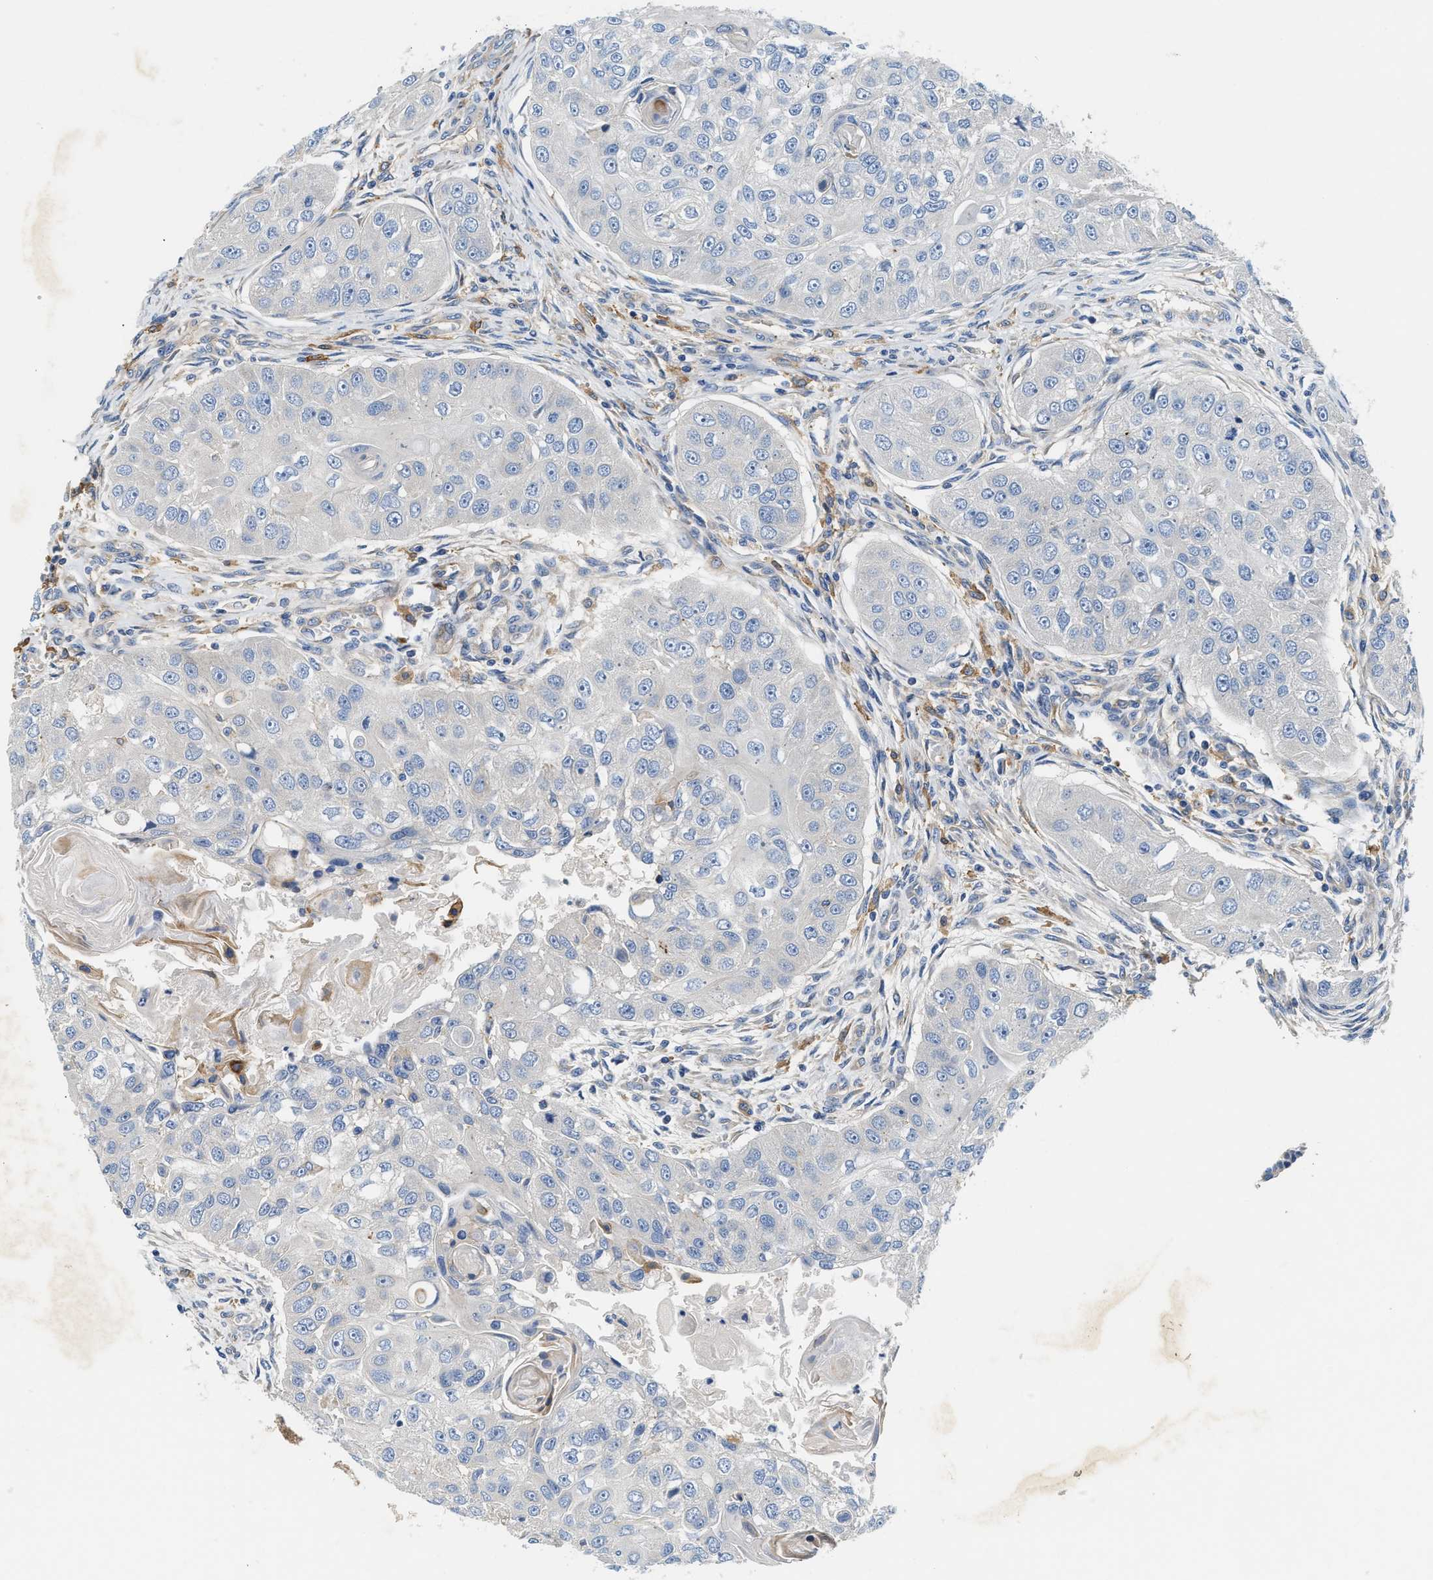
{"staining": {"intensity": "negative", "quantity": "none", "location": "none"}, "tissue": "head and neck cancer", "cell_type": "Tumor cells", "image_type": "cancer", "snomed": [{"axis": "morphology", "description": "Normal tissue, NOS"}, {"axis": "morphology", "description": "Squamous cell carcinoma, NOS"}, {"axis": "topography", "description": "Skeletal muscle"}, {"axis": "topography", "description": "Head-Neck"}], "caption": "This is an IHC histopathology image of human head and neck cancer. There is no positivity in tumor cells.", "gene": "NSUN7", "patient": {"sex": "male", "age": 51}}